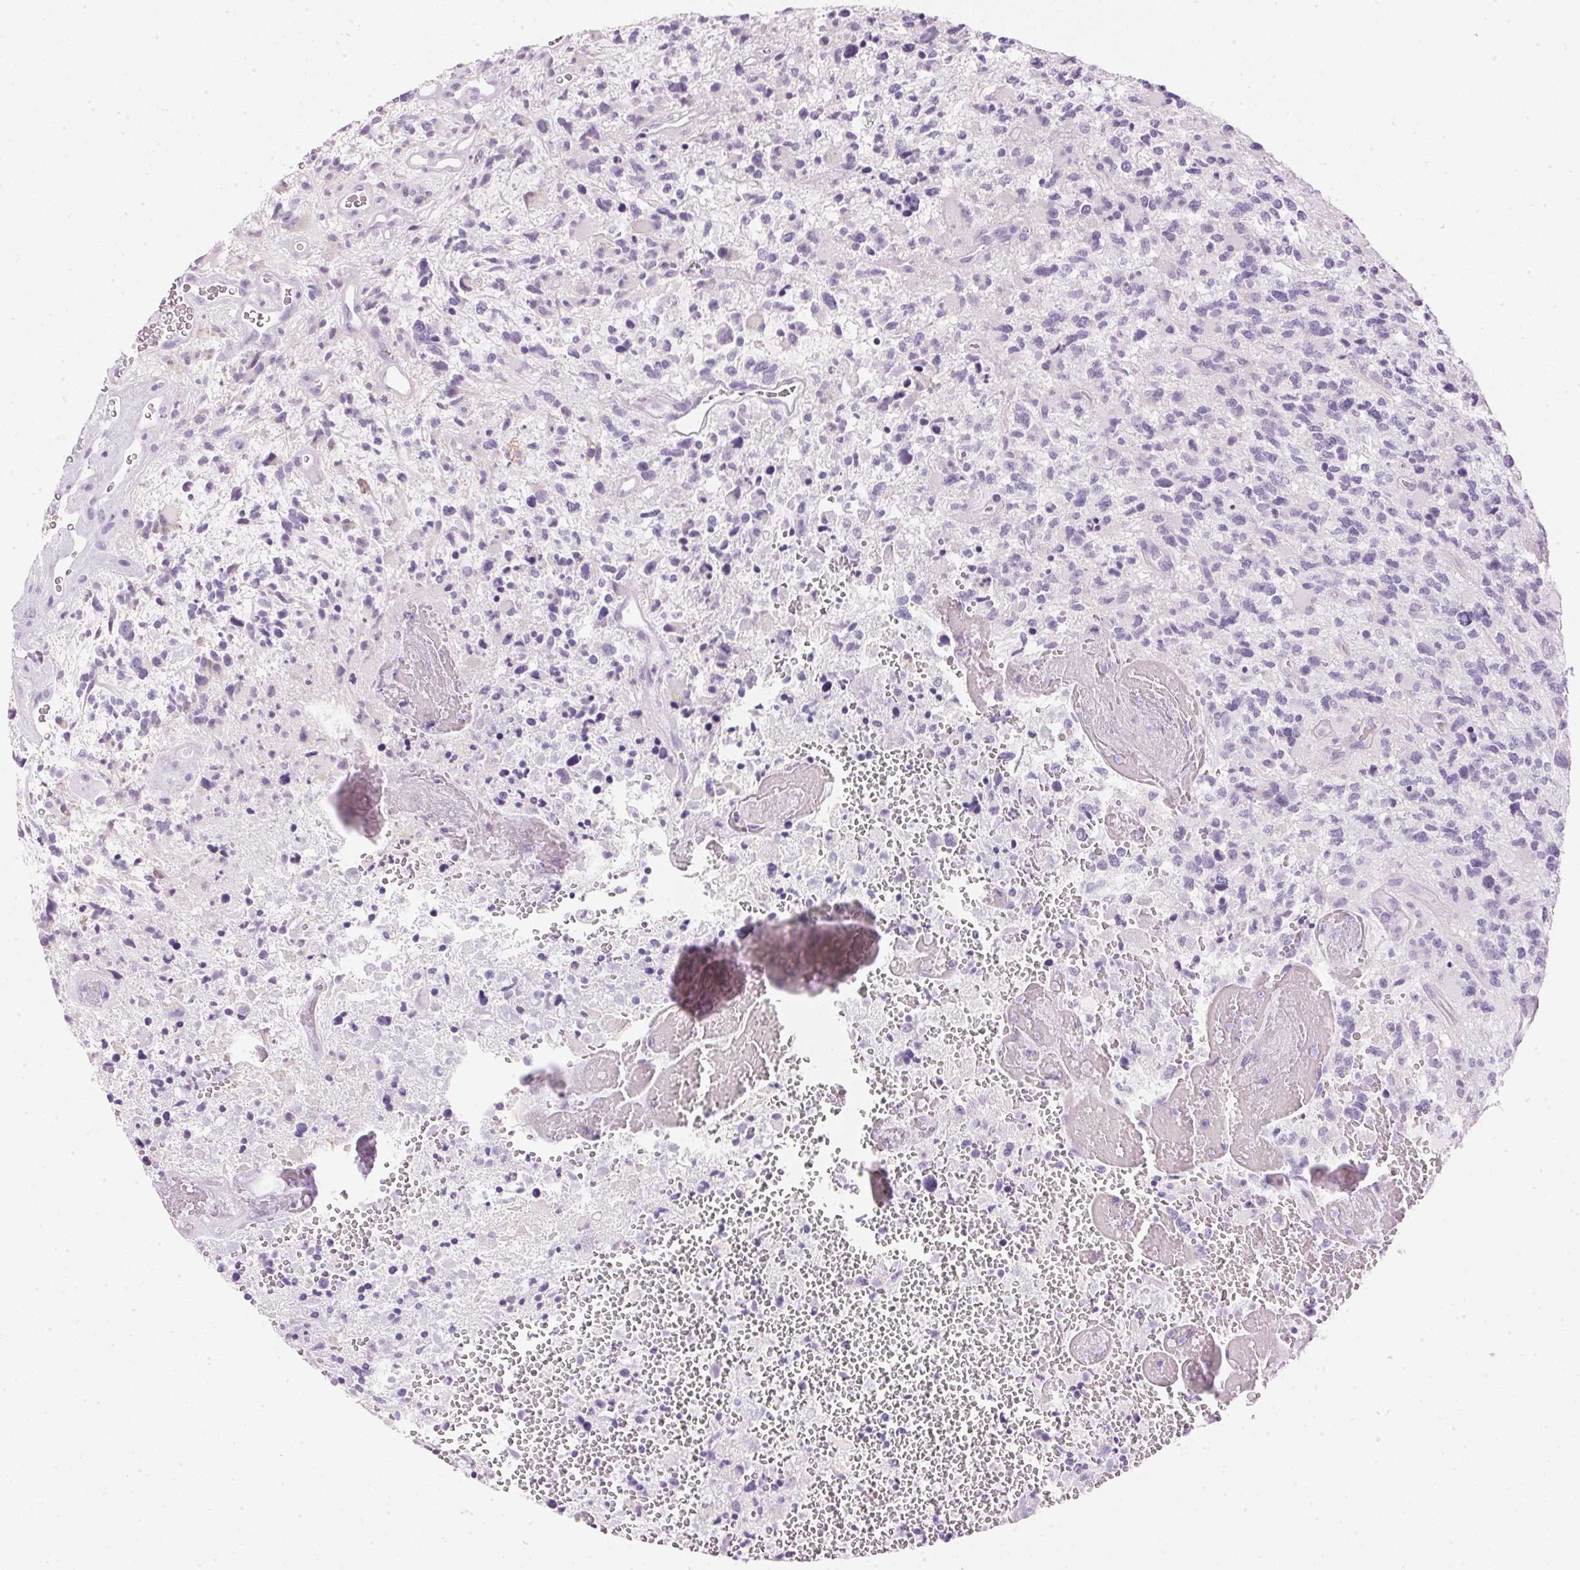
{"staining": {"intensity": "negative", "quantity": "none", "location": "none"}, "tissue": "glioma", "cell_type": "Tumor cells", "image_type": "cancer", "snomed": [{"axis": "morphology", "description": "Glioma, malignant, High grade"}, {"axis": "topography", "description": "Brain"}], "caption": "This is an immunohistochemistry photomicrograph of human glioma. There is no expression in tumor cells.", "gene": "IGFBP1", "patient": {"sex": "female", "age": 71}}